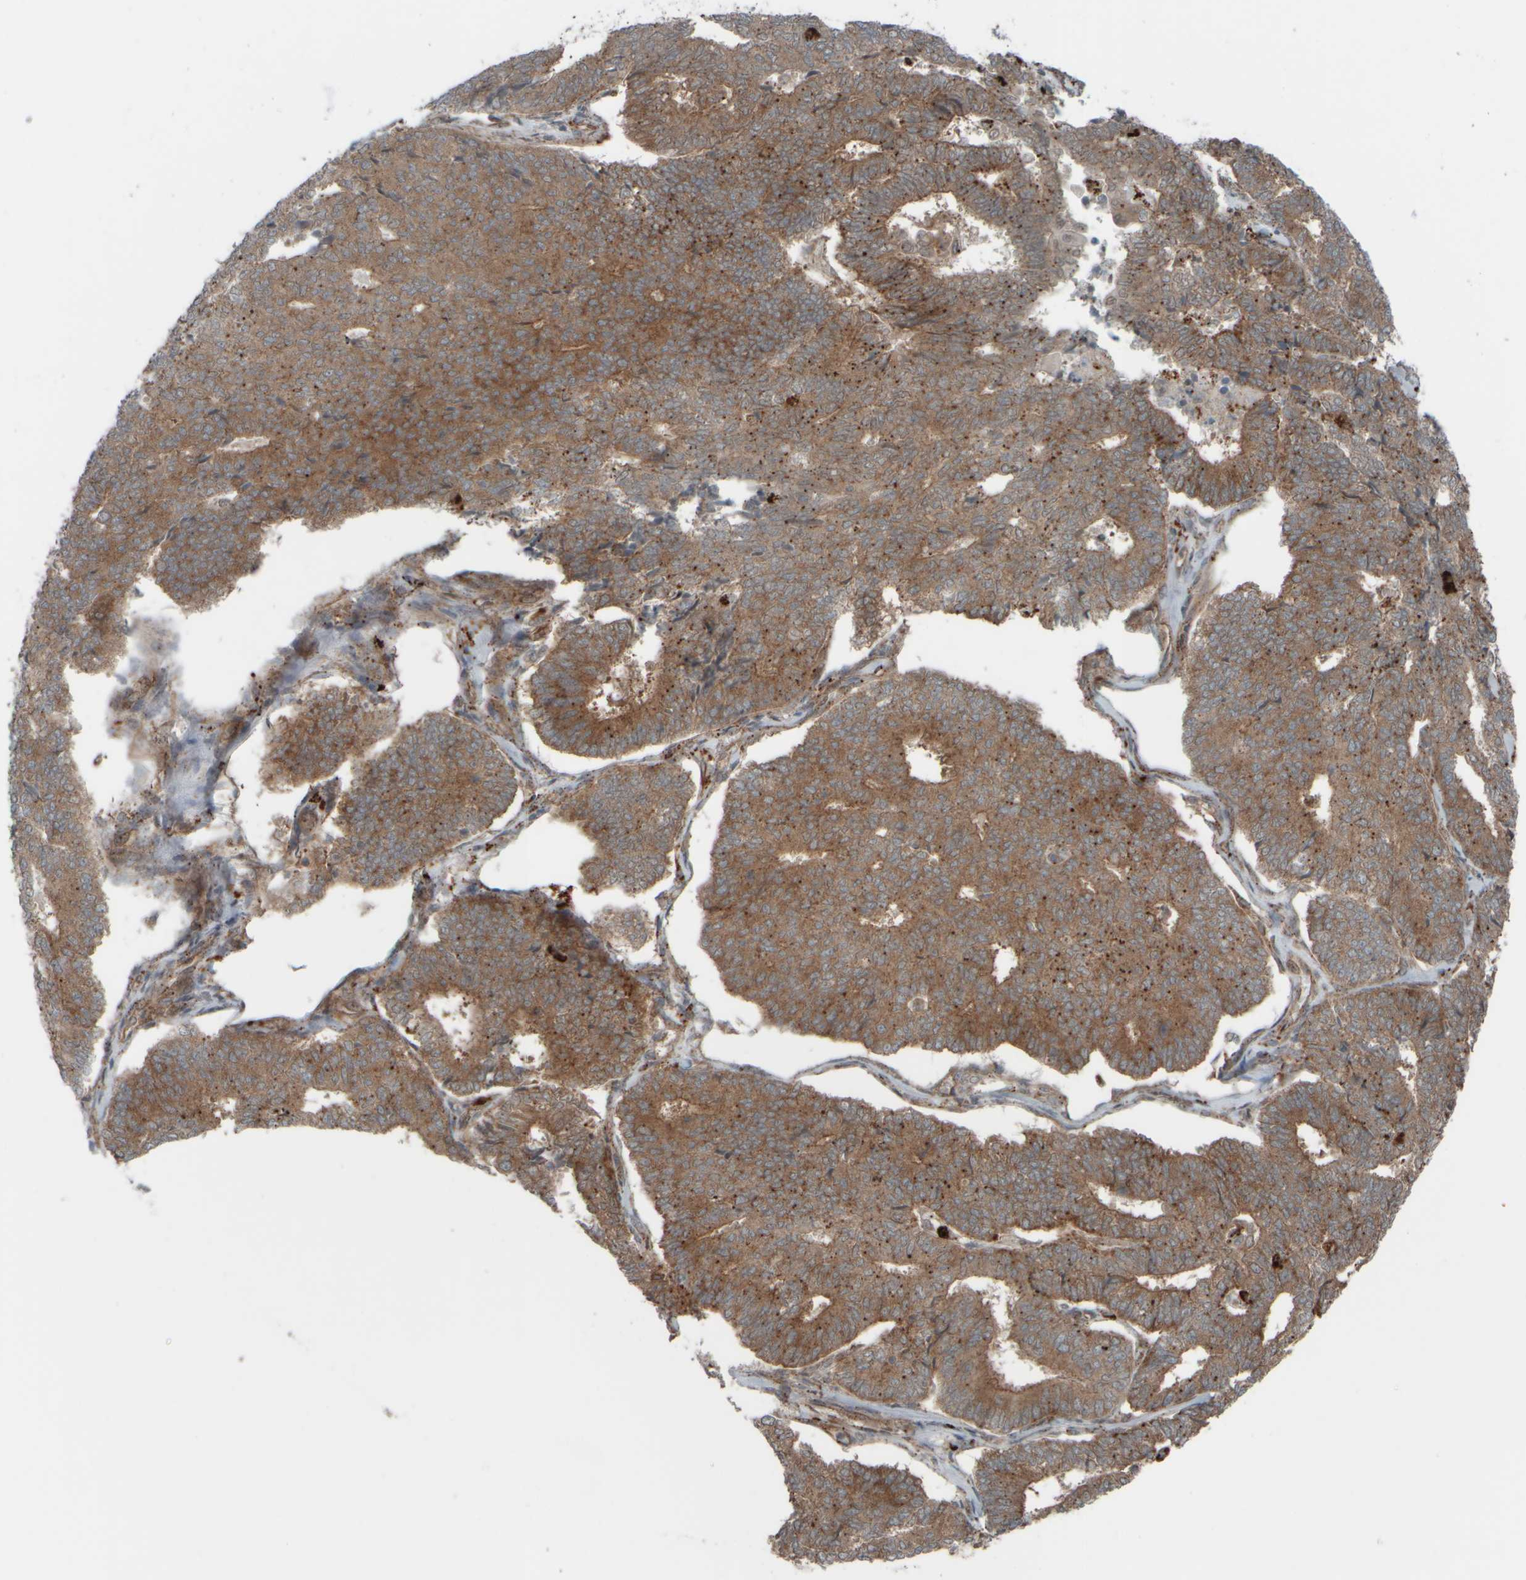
{"staining": {"intensity": "moderate", "quantity": ">75%", "location": "cytoplasmic/membranous"}, "tissue": "endometrial cancer", "cell_type": "Tumor cells", "image_type": "cancer", "snomed": [{"axis": "morphology", "description": "Adenocarcinoma, NOS"}, {"axis": "topography", "description": "Endometrium"}], "caption": "Moderate cytoplasmic/membranous expression for a protein is appreciated in about >75% of tumor cells of endometrial adenocarcinoma using immunohistochemistry (IHC).", "gene": "GIGYF1", "patient": {"sex": "female", "age": 70}}